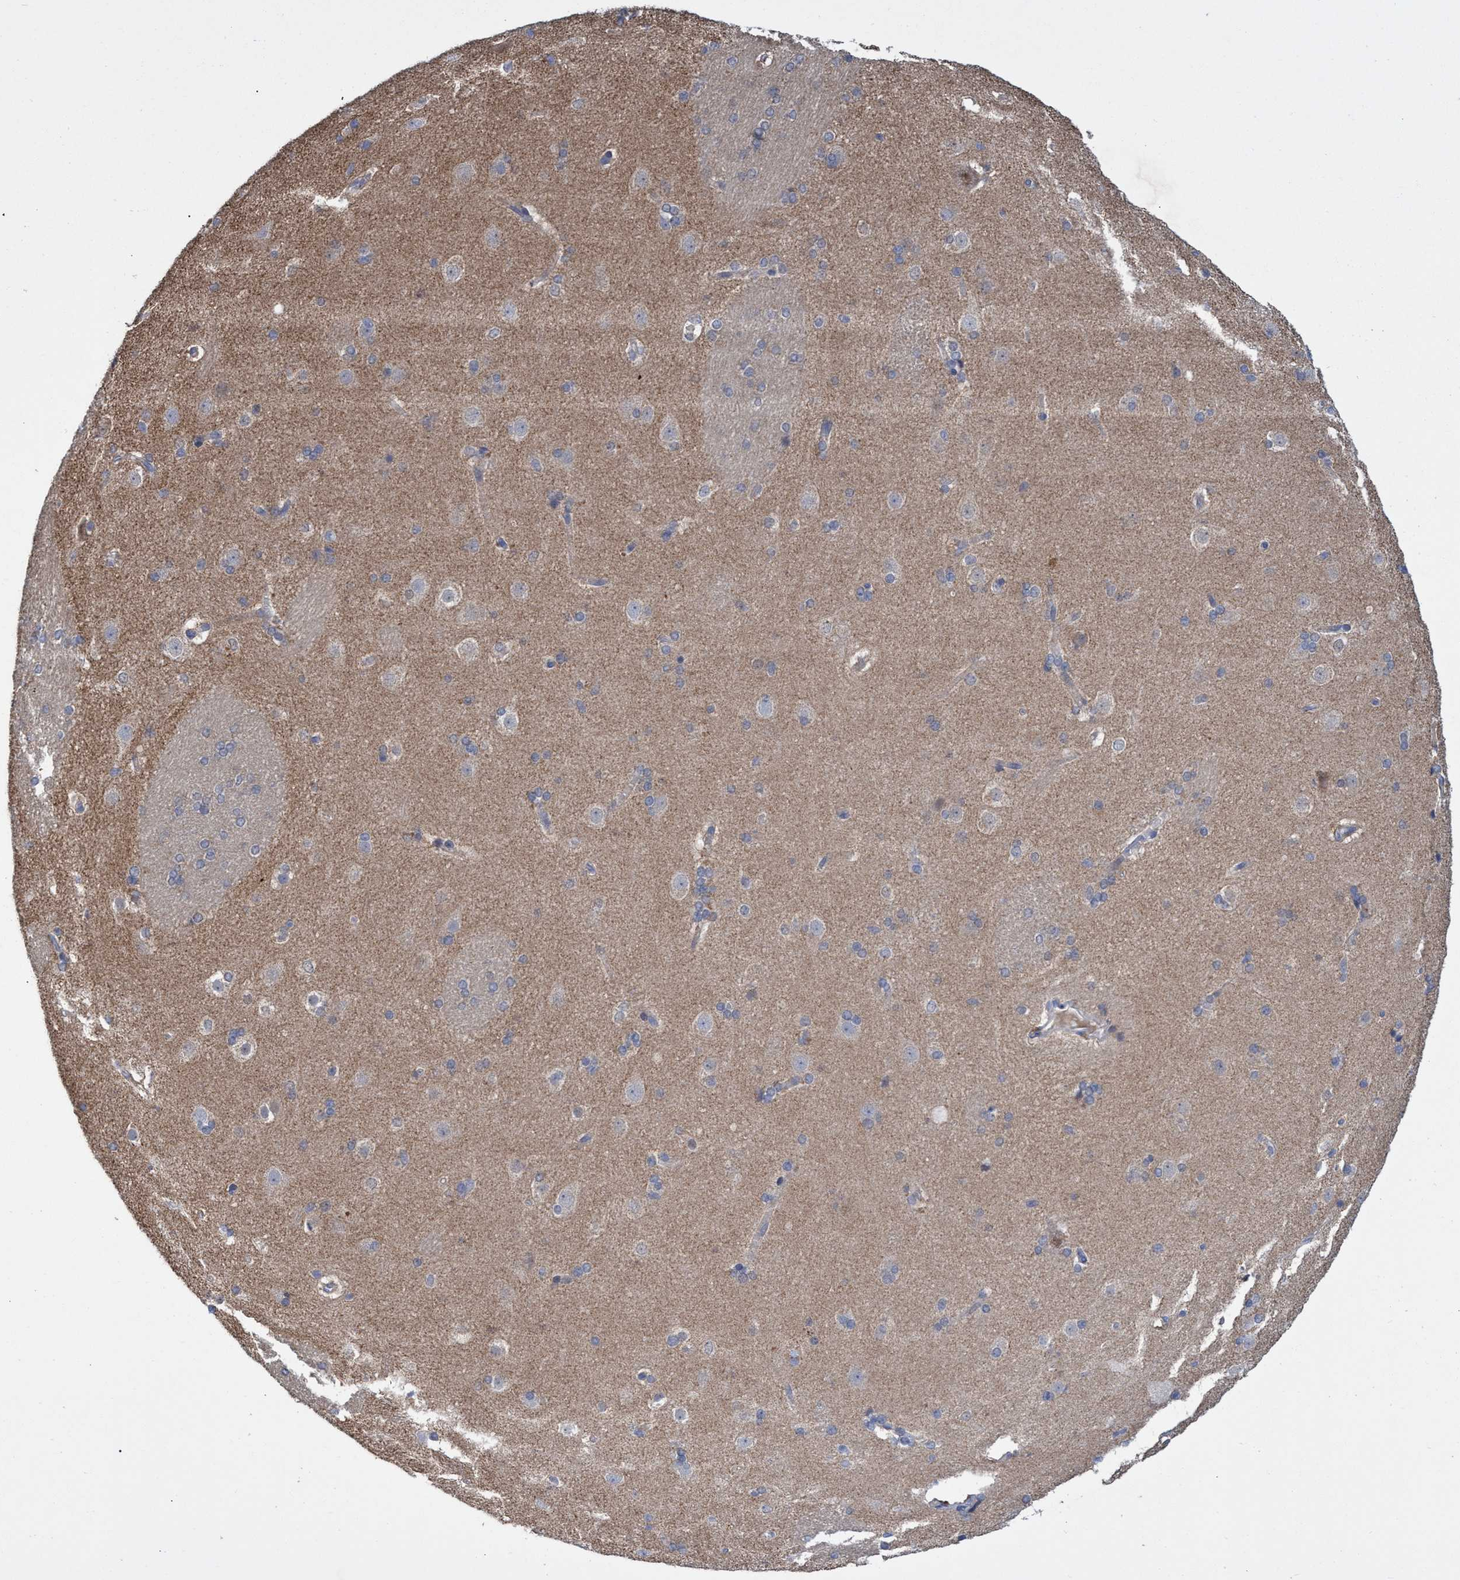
{"staining": {"intensity": "weak", "quantity": "<25%", "location": "cytoplasmic/membranous"}, "tissue": "caudate", "cell_type": "Glial cells", "image_type": "normal", "snomed": [{"axis": "morphology", "description": "Normal tissue, NOS"}, {"axis": "topography", "description": "Lateral ventricle wall"}], "caption": "A micrograph of human caudate is negative for staining in glial cells. (Stains: DAB (3,3'-diaminobenzidine) immunohistochemistry (IHC) with hematoxylin counter stain, Microscopy: brightfield microscopy at high magnification).", "gene": "SVEP1", "patient": {"sex": "female", "age": 19}}